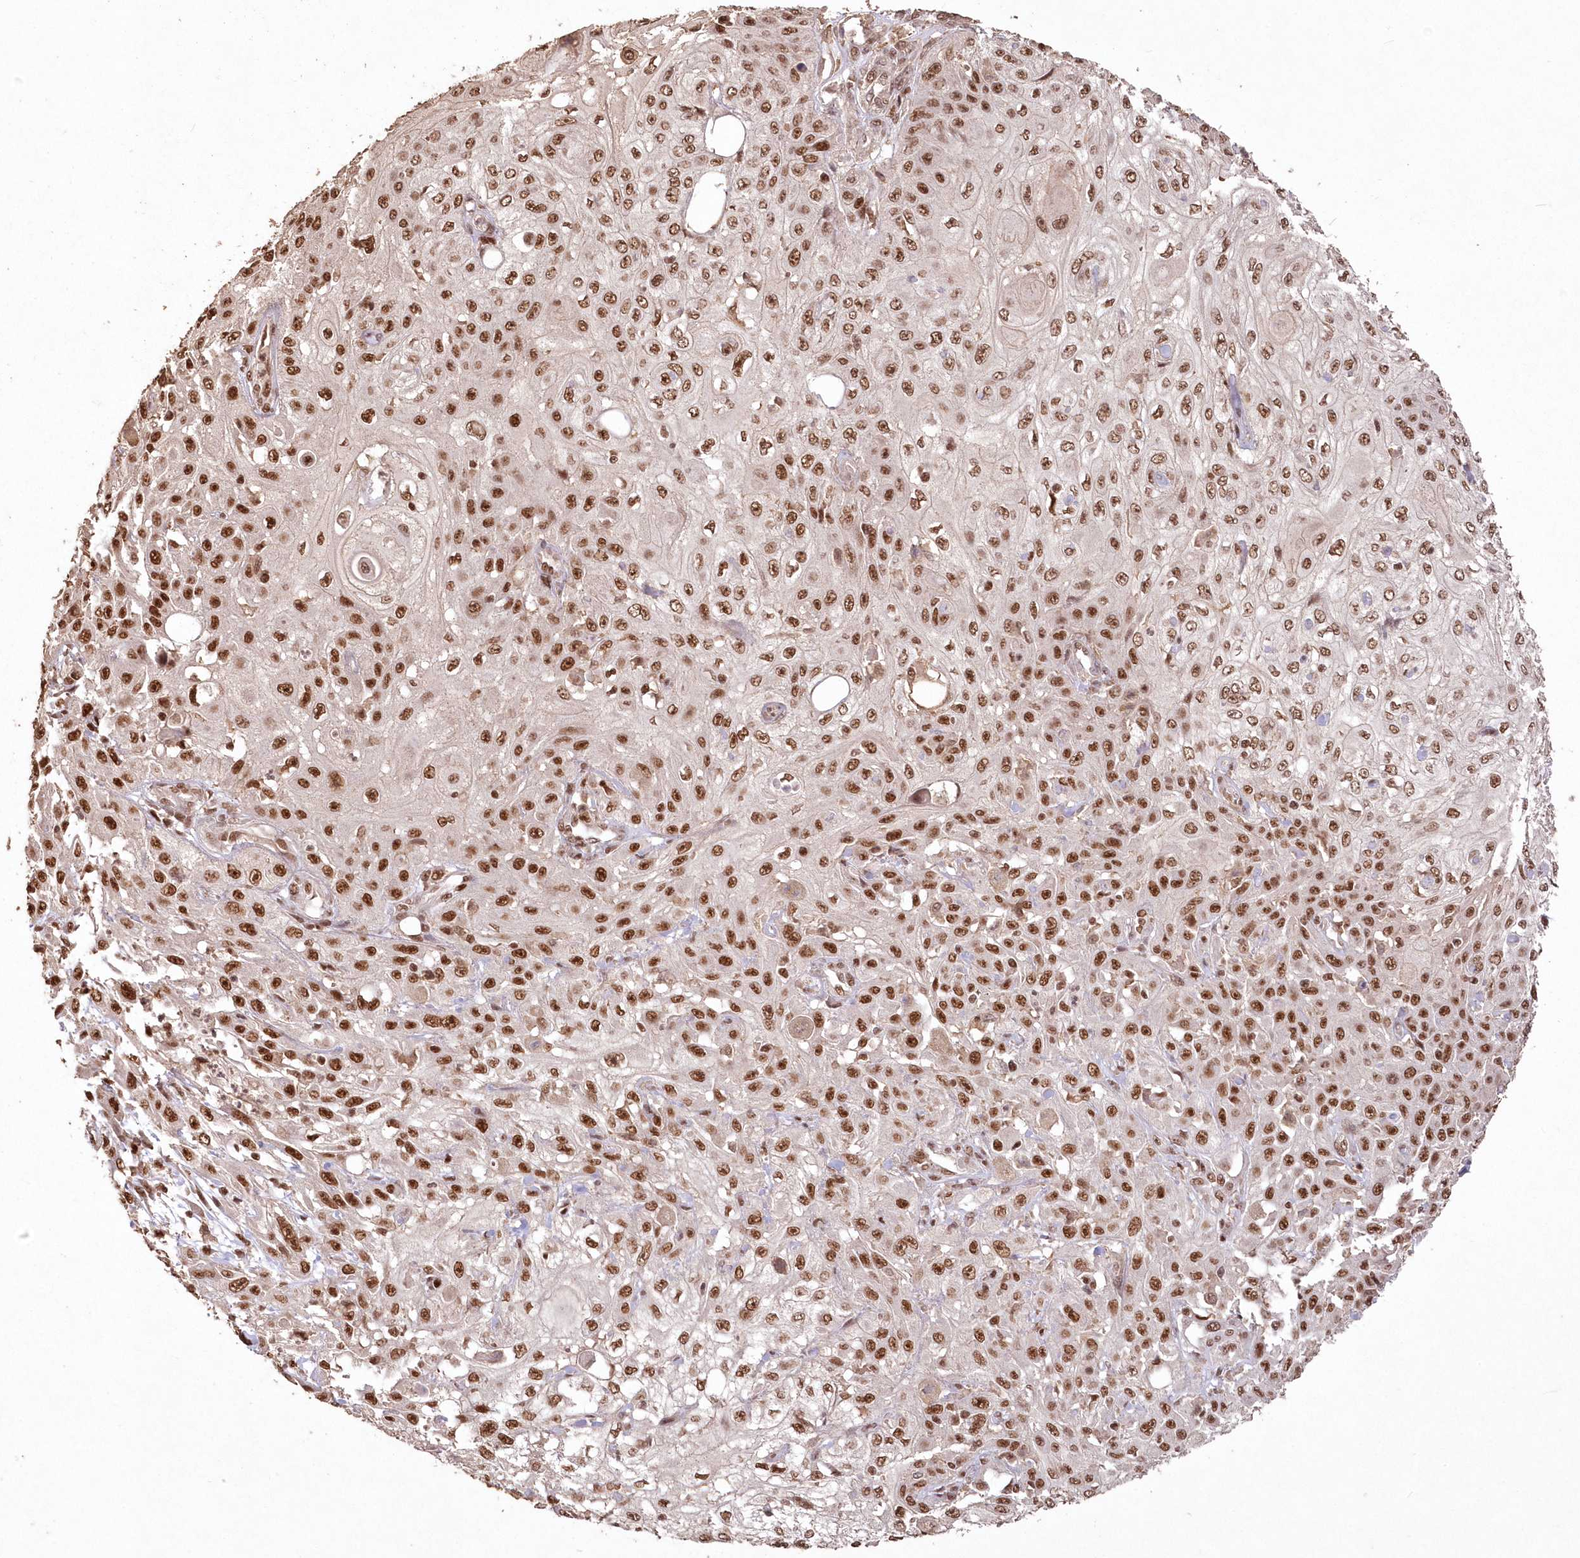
{"staining": {"intensity": "strong", "quantity": ">75%", "location": "nuclear"}, "tissue": "skin cancer", "cell_type": "Tumor cells", "image_type": "cancer", "snomed": [{"axis": "morphology", "description": "Squamous cell carcinoma, NOS"}, {"axis": "morphology", "description": "Squamous cell carcinoma, metastatic, NOS"}, {"axis": "topography", "description": "Skin"}, {"axis": "topography", "description": "Lymph node"}], "caption": "Skin metastatic squamous cell carcinoma stained with DAB immunohistochemistry reveals high levels of strong nuclear positivity in about >75% of tumor cells.", "gene": "PDS5A", "patient": {"sex": "male", "age": 75}}